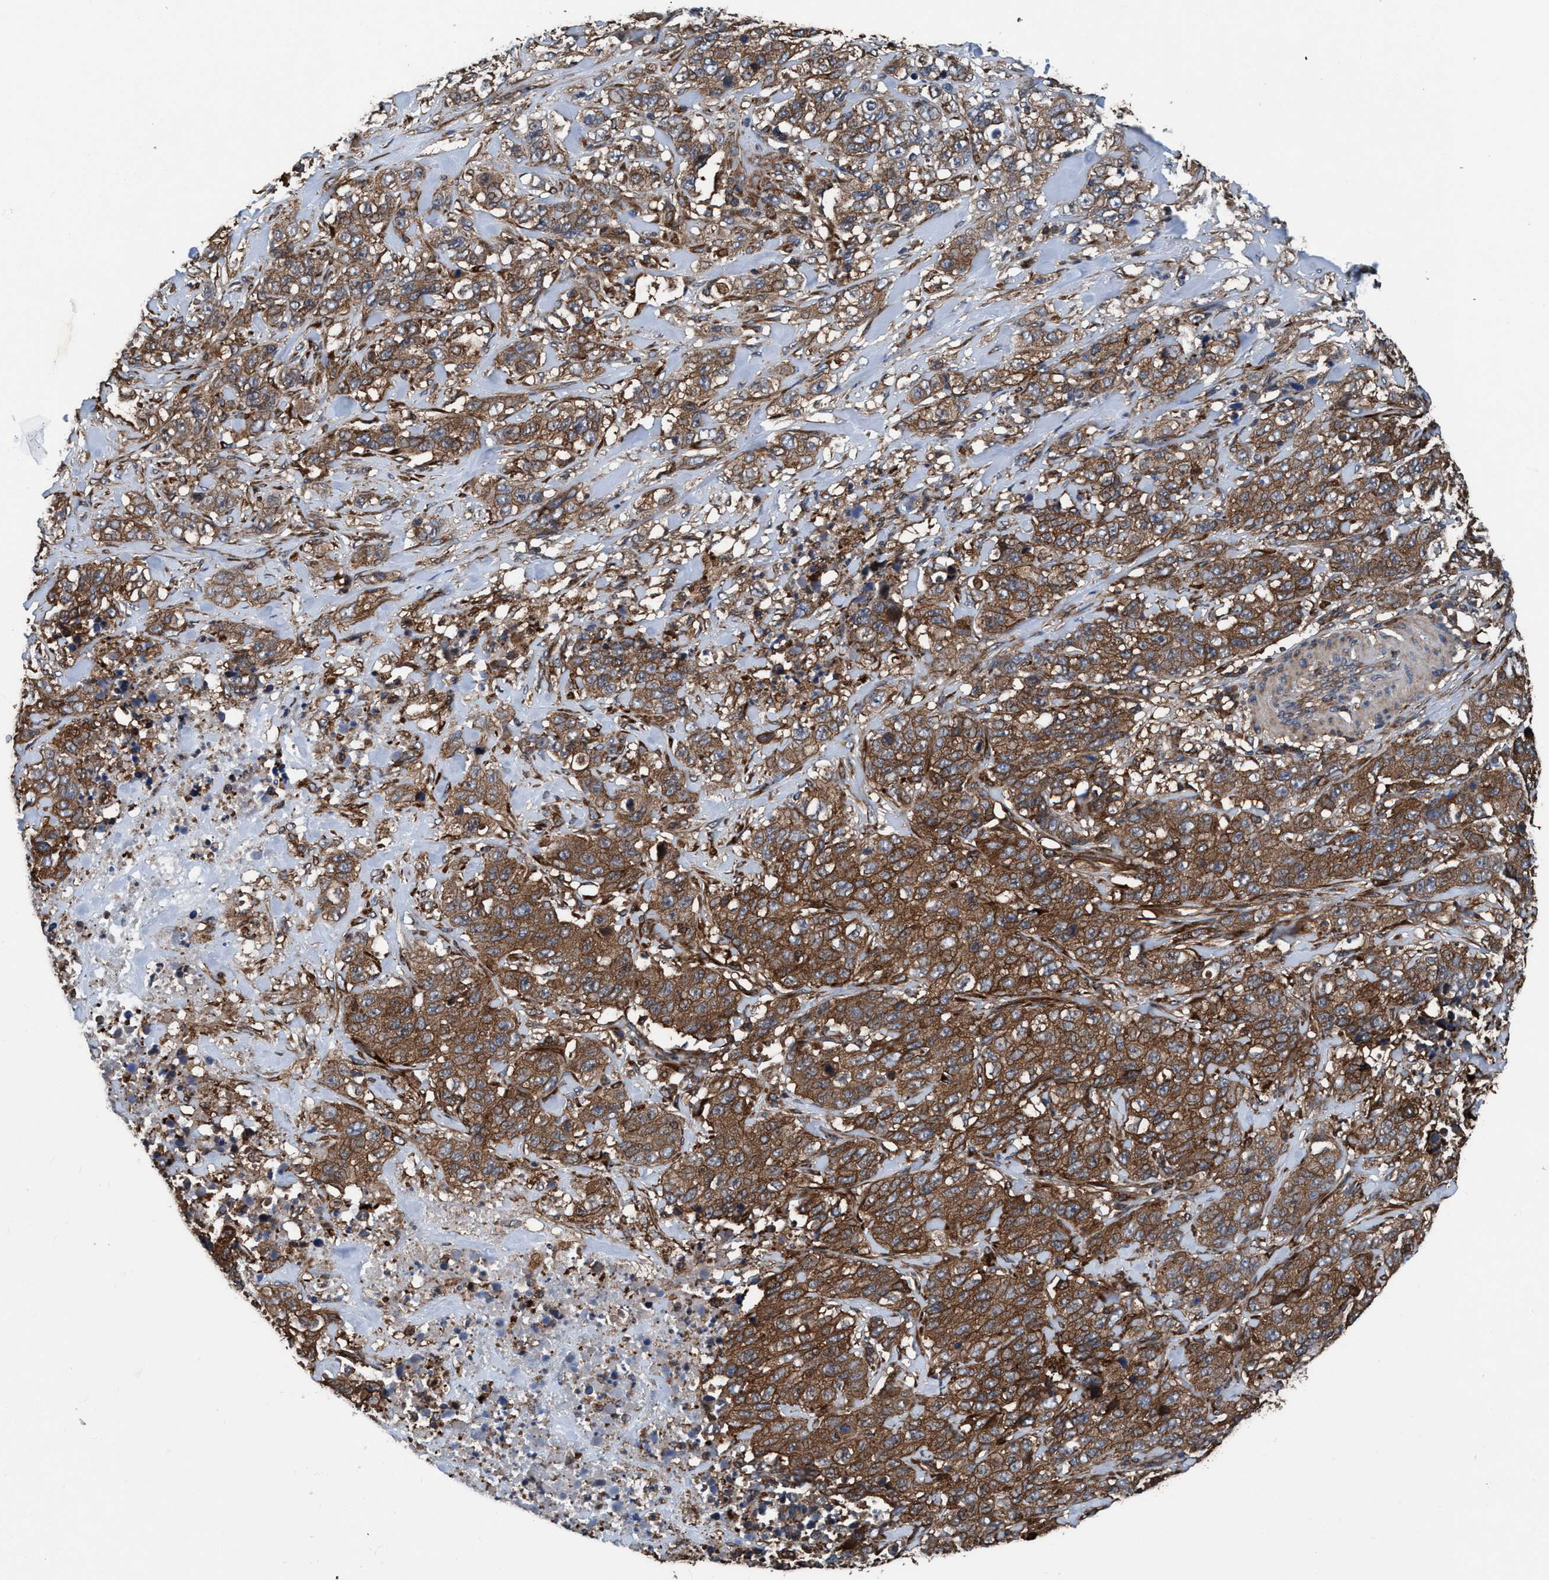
{"staining": {"intensity": "moderate", "quantity": ">75%", "location": "cytoplasmic/membranous"}, "tissue": "stomach cancer", "cell_type": "Tumor cells", "image_type": "cancer", "snomed": [{"axis": "morphology", "description": "Adenocarcinoma, NOS"}, {"axis": "topography", "description": "Stomach"}], "caption": "Immunohistochemical staining of human stomach cancer exhibits medium levels of moderate cytoplasmic/membranous positivity in about >75% of tumor cells. Nuclei are stained in blue.", "gene": "NMT1", "patient": {"sex": "male", "age": 48}}